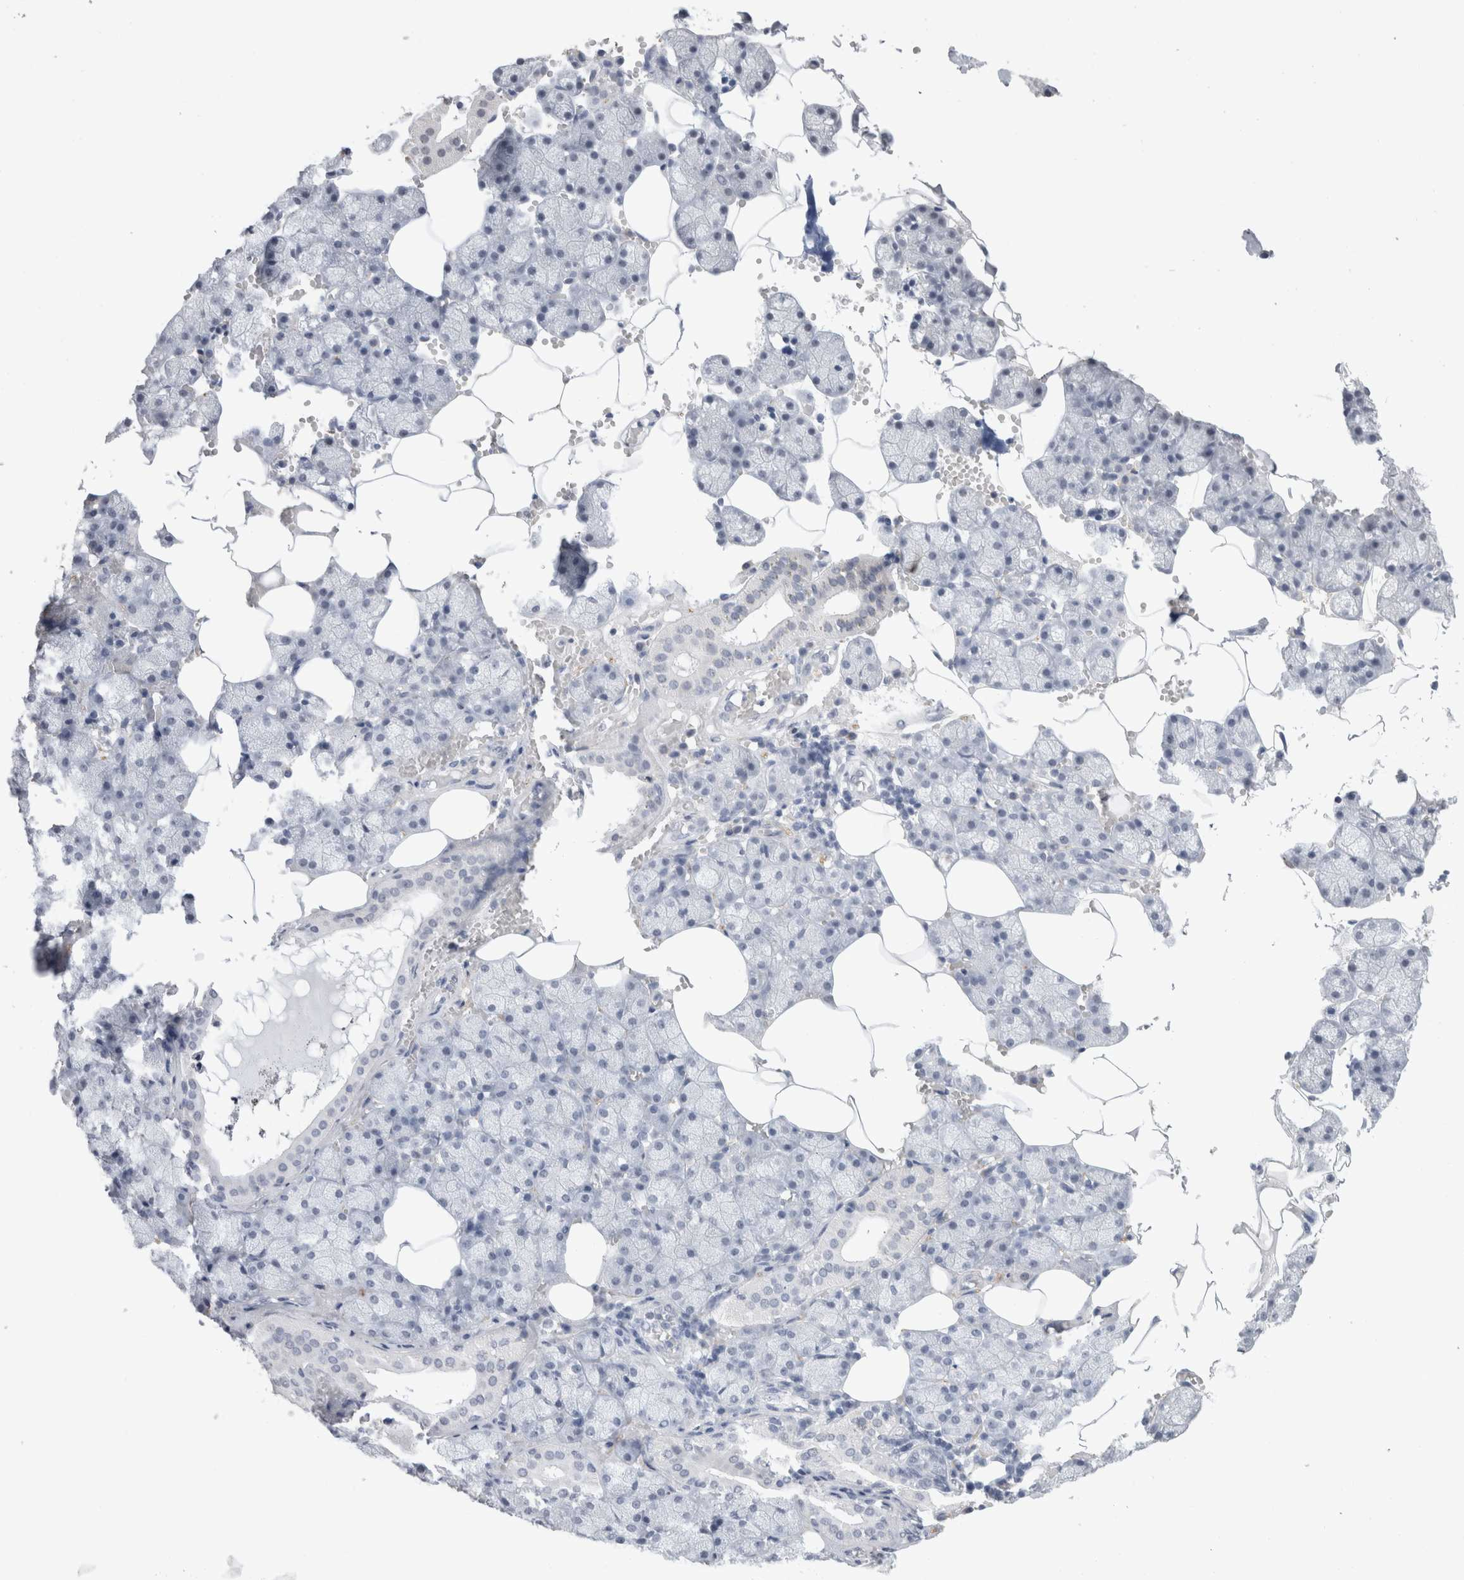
{"staining": {"intensity": "negative", "quantity": "none", "location": "none"}, "tissue": "salivary gland", "cell_type": "Glandular cells", "image_type": "normal", "snomed": [{"axis": "morphology", "description": "Normal tissue, NOS"}, {"axis": "topography", "description": "Salivary gland"}], "caption": "This is an IHC image of benign salivary gland. There is no expression in glandular cells.", "gene": "CADM3", "patient": {"sex": "male", "age": 62}}